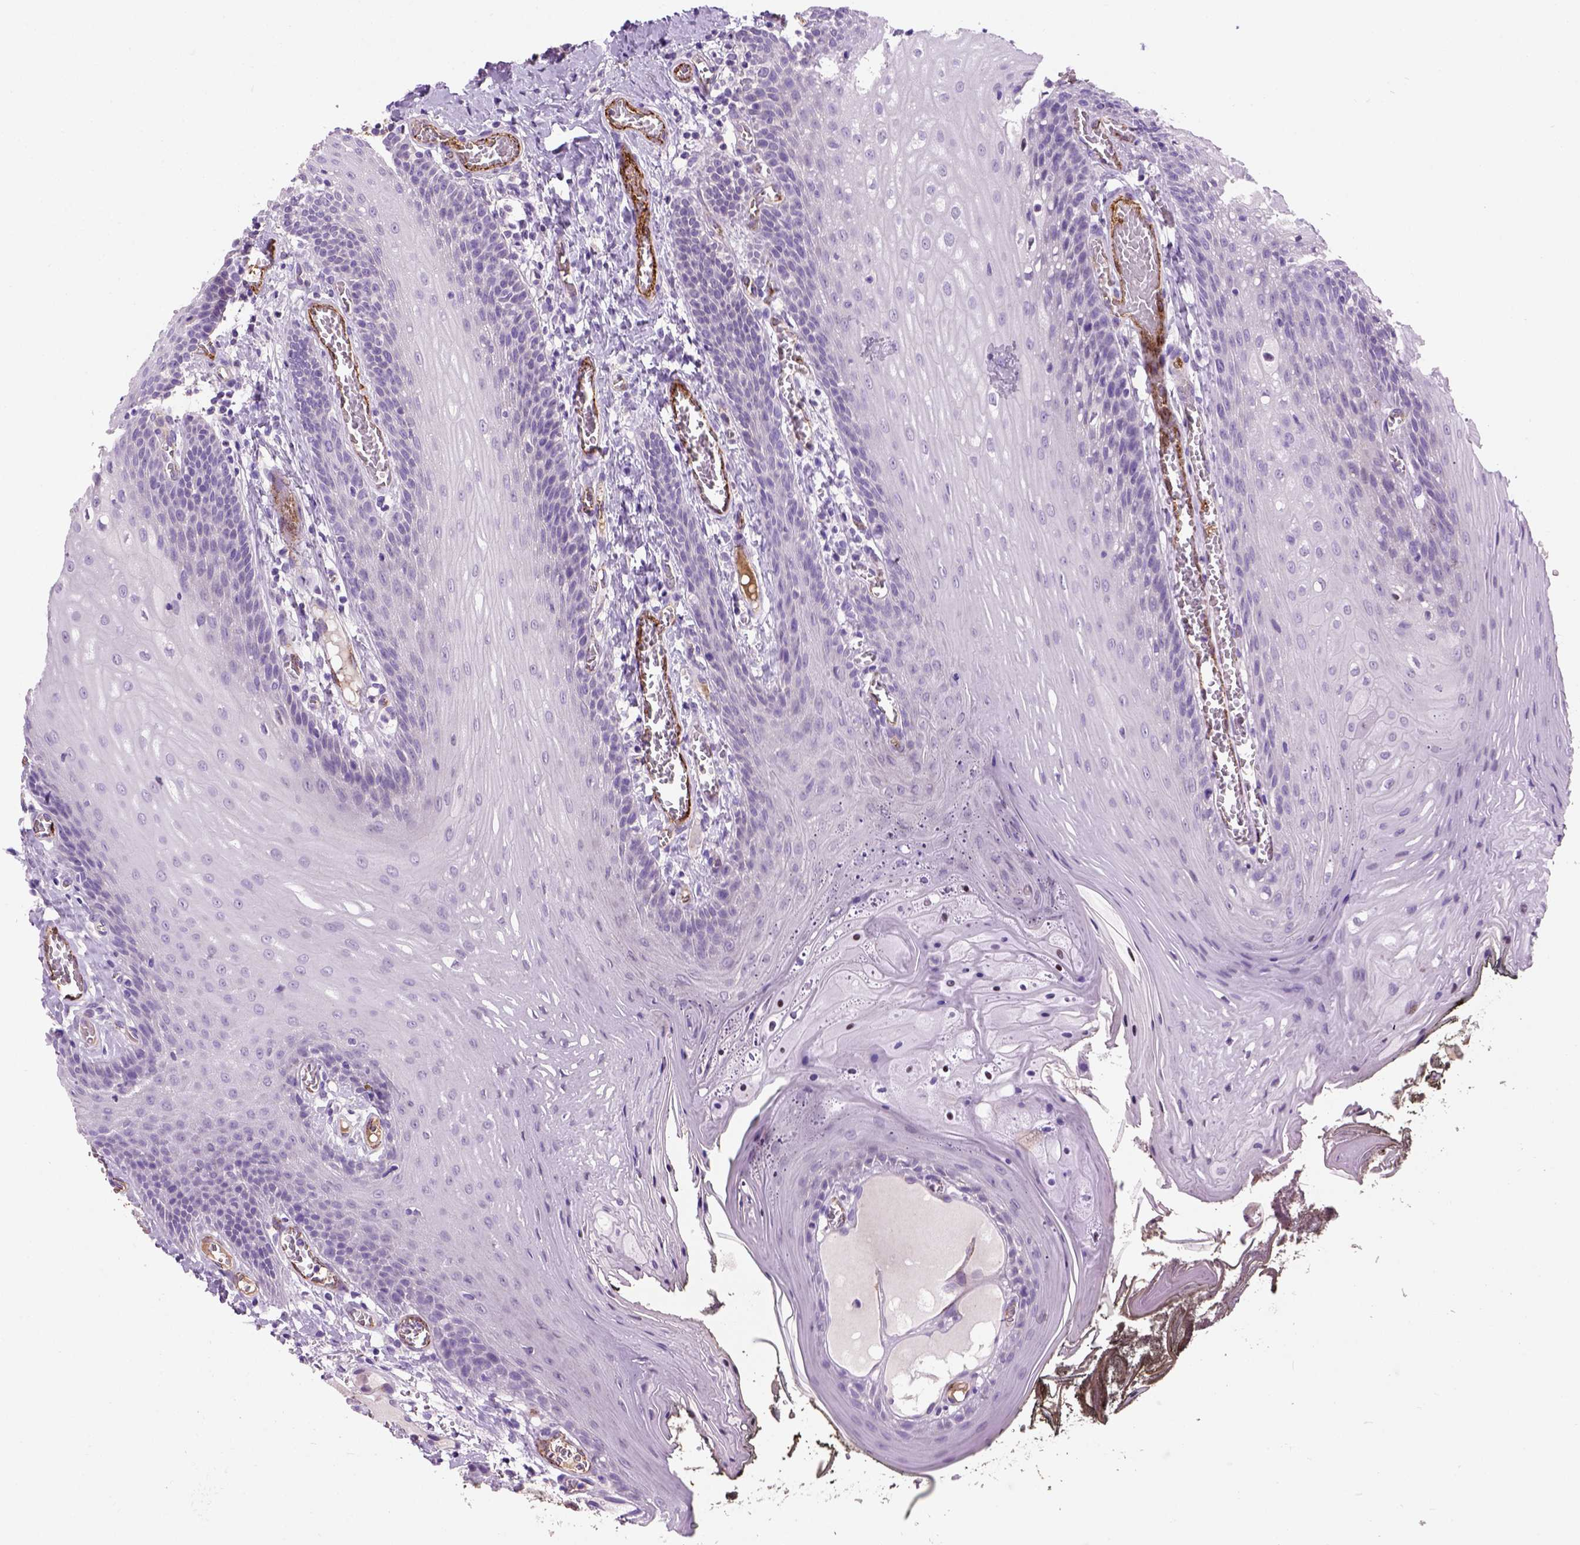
{"staining": {"intensity": "negative", "quantity": "none", "location": "none"}, "tissue": "oral mucosa", "cell_type": "Squamous epithelial cells", "image_type": "normal", "snomed": [{"axis": "morphology", "description": "Normal tissue, NOS"}, {"axis": "topography", "description": "Oral tissue"}], "caption": "Photomicrograph shows no protein expression in squamous epithelial cells of normal oral mucosa. The staining is performed using DAB (3,3'-diaminobenzidine) brown chromogen with nuclei counter-stained in using hematoxylin.", "gene": "VWF", "patient": {"sex": "male", "age": 9}}